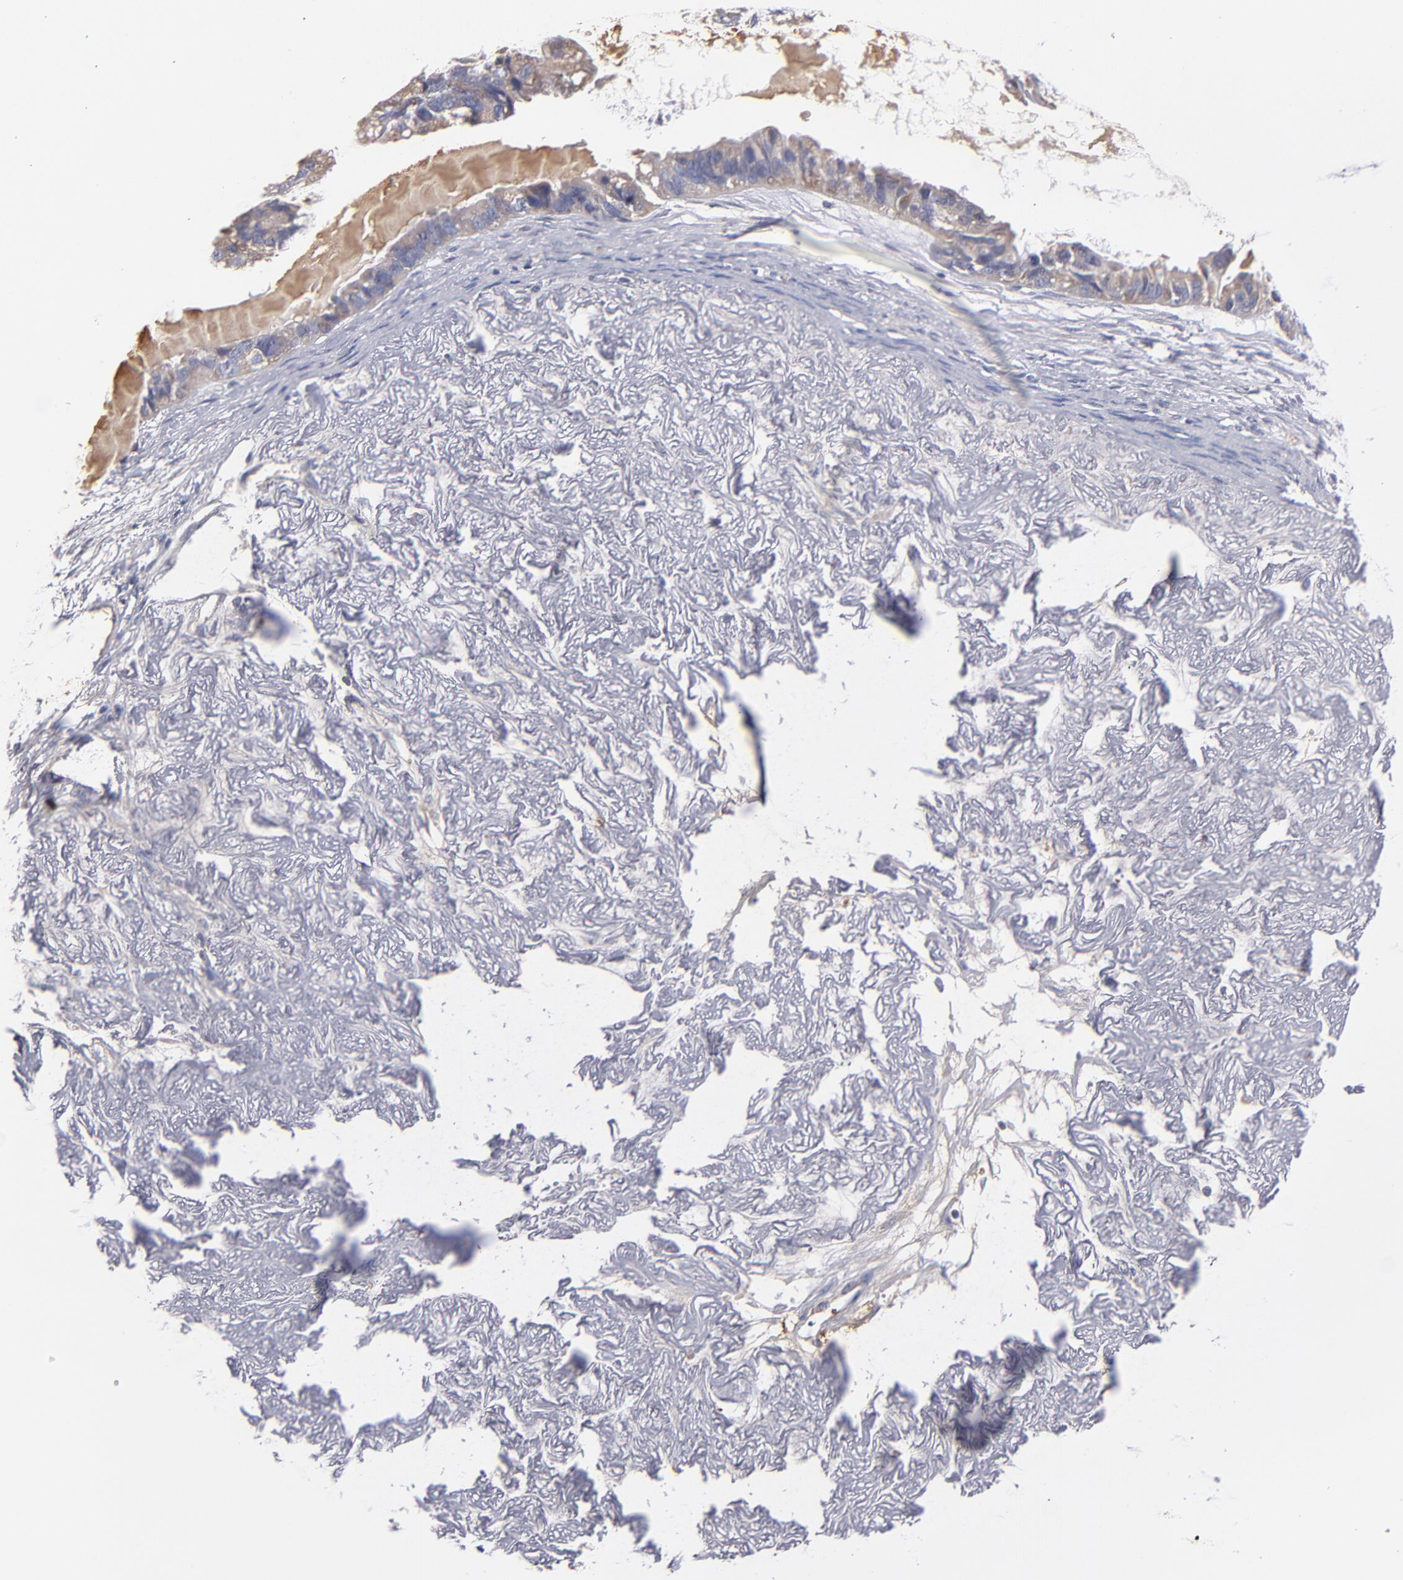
{"staining": {"intensity": "weak", "quantity": ">75%", "location": "cytoplasmic/membranous"}, "tissue": "ovarian cancer", "cell_type": "Tumor cells", "image_type": "cancer", "snomed": [{"axis": "morphology", "description": "Carcinoma, endometroid"}, {"axis": "topography", "description": "Ovary"}], "caption": "An image showing weak cytoplasmic/membranous positivity in about >75% of tumor cells in ovarian endometroid carcinoma, as visualized by brown immunohistochemical staining.", "gene": "DACT1", "patient": {"sex": "female", "age": 85}}